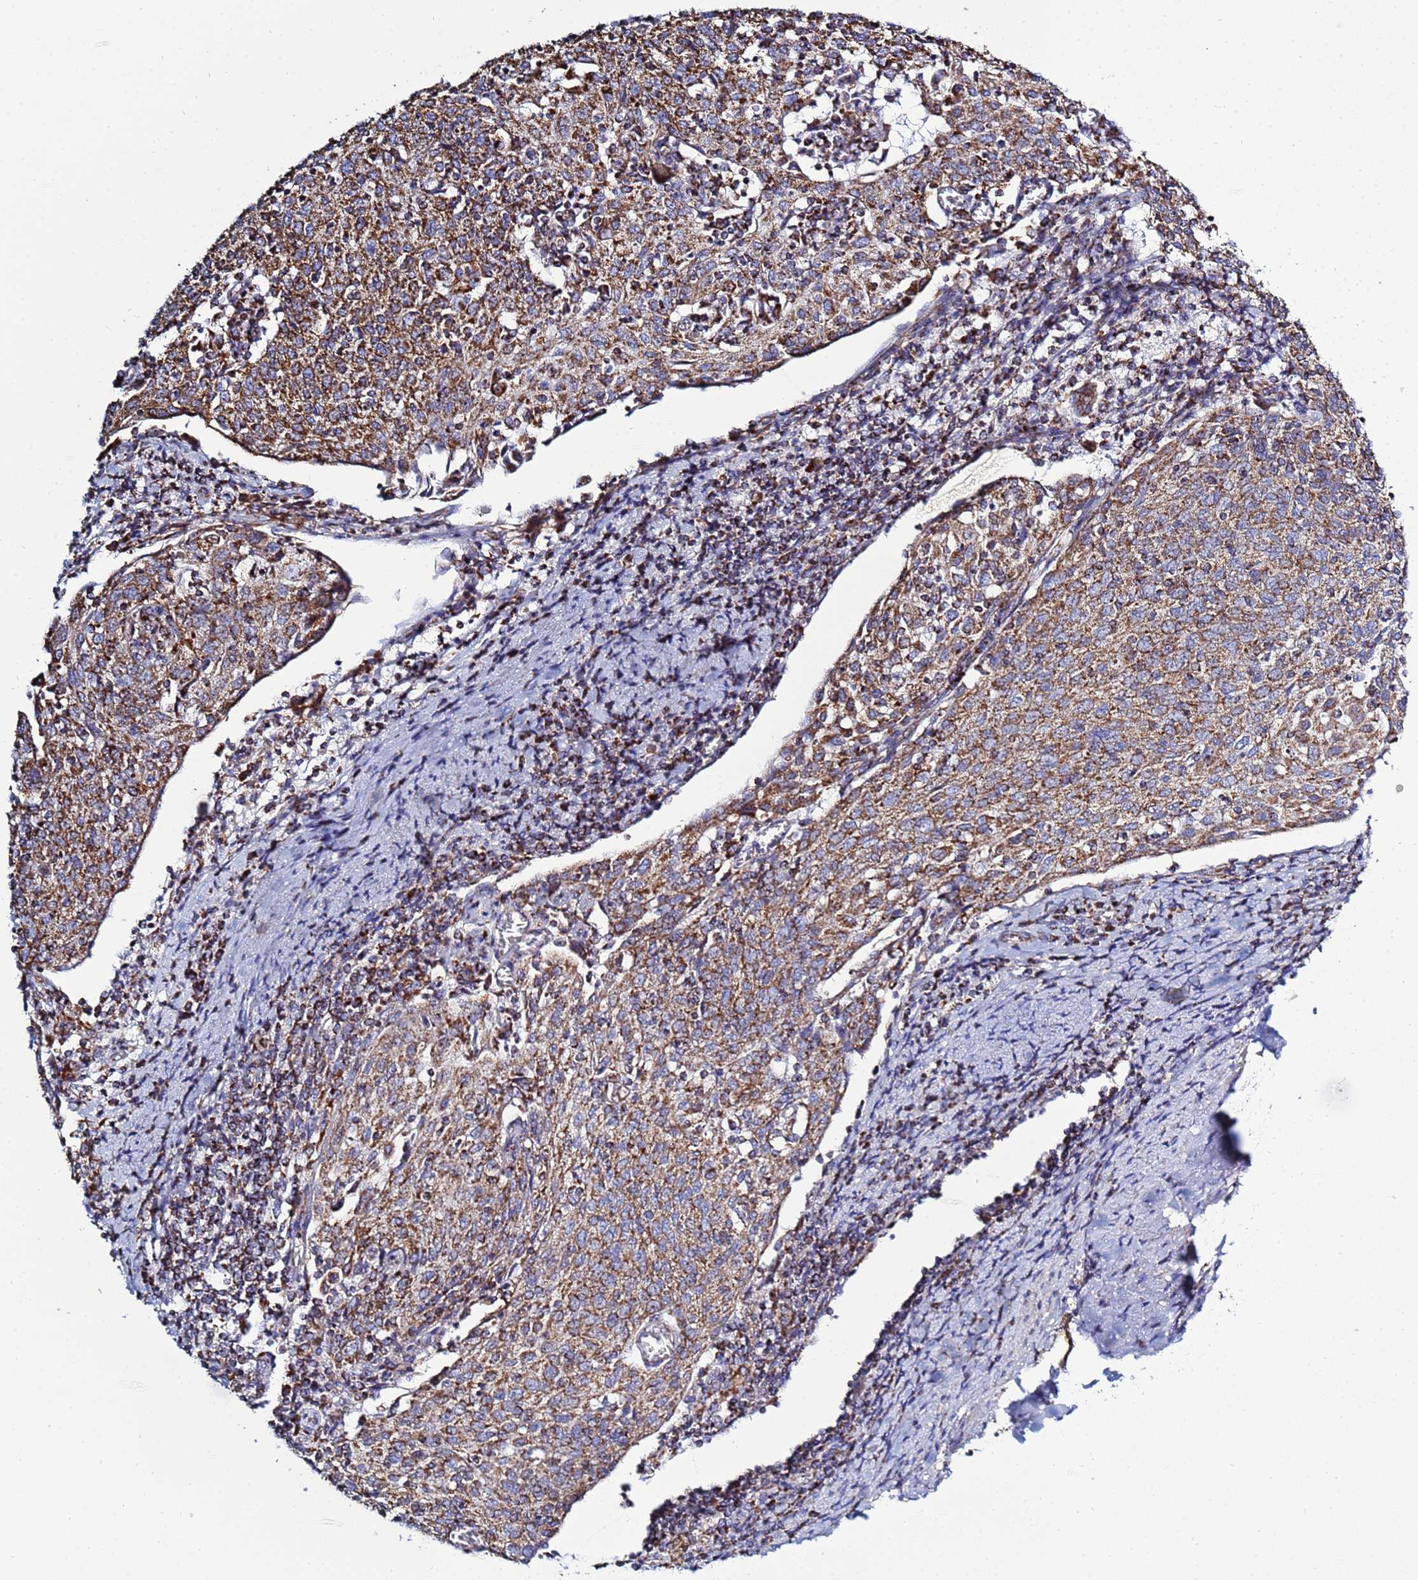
{"staining": {"intensity": "moderate", "quantity": ">75%", "location": "cytoplasmic/membranous"}, "tissue": "cervical cancer", "cell_type": "Tumor cells", "image_type": "cancer", "snomed": [{"axis": "morphology", "description": "Squamous cell carcinoma, NOS"}, {"axis": "topography", "description": "Cervix"}], "caption": "The image shows staining of squamous cell carcinoma (cervical), revealing moderate cytoplasmic/membranous protein expression (brown color) within tumor cells.", "gene": "COQ4", "patient": {"sex": "female", "age": 52}}